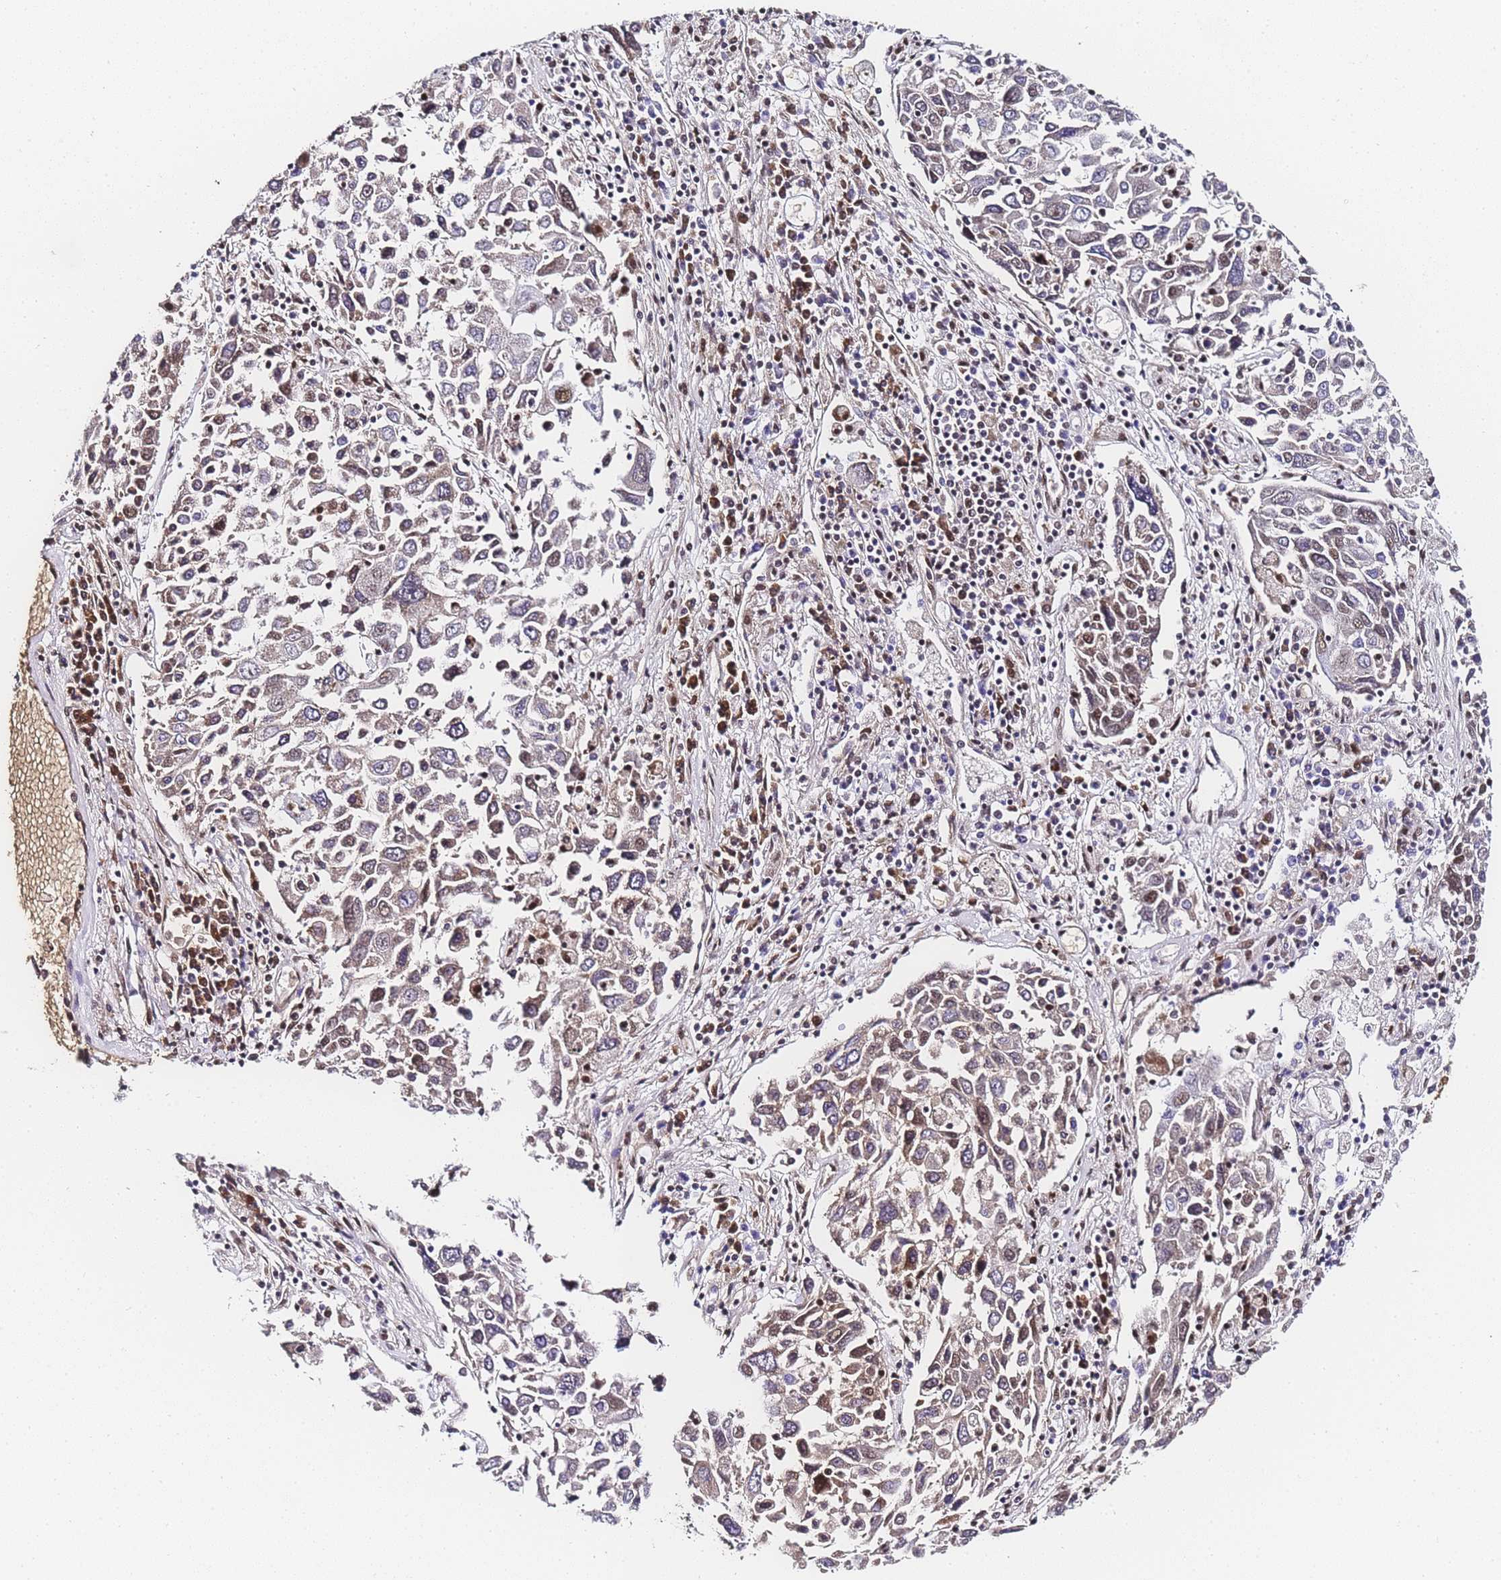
{"staining": {"intensity": "weak", "quantity": "<25%", "location": "cytoplasmic/membranous,nuclear"}, "tissue": "lung cancer", "cell_type": "Tumor cells", "image_type": "cancer", "snomed": [{"axis": "morphology", "description": "Squamous cell carcinoma, NOS"}, {"axis": "topography", "description": "Lung"}], "caption": "Lung squamous cell carcinoma stained for a protein using IHC reveals no staining tumor cells.", "gene": "POLR1A", "patient": {"sex": "male", "age": 65}}